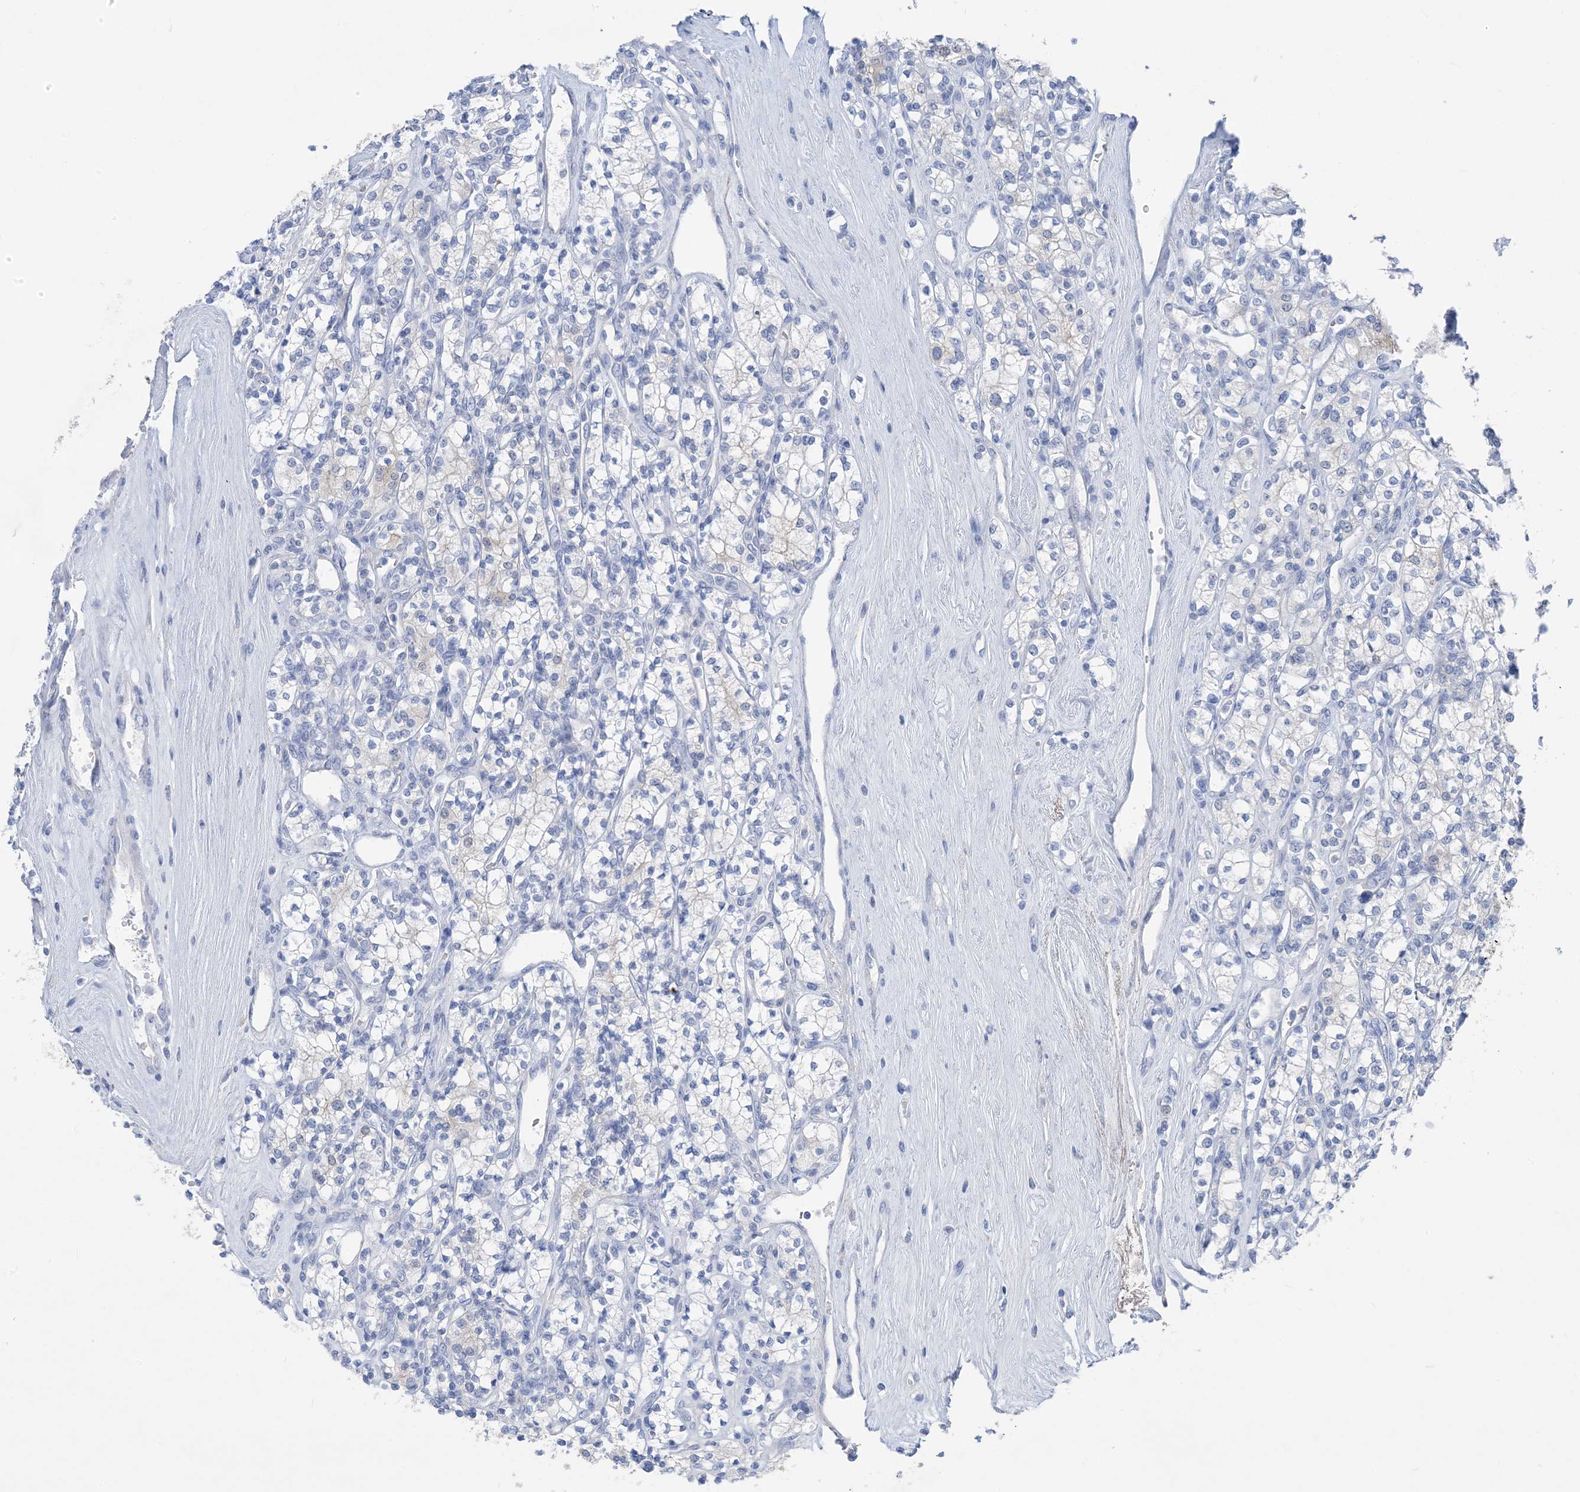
{"staining": {"intensity": "negative", "quantity": "none", "location": "none"}, "tissue": "renal cancer", "cell_type": "Tumor cells", "image_type": "cancer", "snomed": [{"axis": "morphology", "description": "Adenocarcinoma, NOS"}, {"axis": "topography", "description": "Kidney"}], "caption": "High magnification brightfield microscopy of adenocarcinoma (renal) stained with DAB (3,3'-diaminobenzidine) (brown) and counterstained with hematoxylin (blue): tumor cells show no significant expression. Nuclei are stained in blue.", "gene": "SH3YL1", "patient": {"sex": "male", "age": 77}}